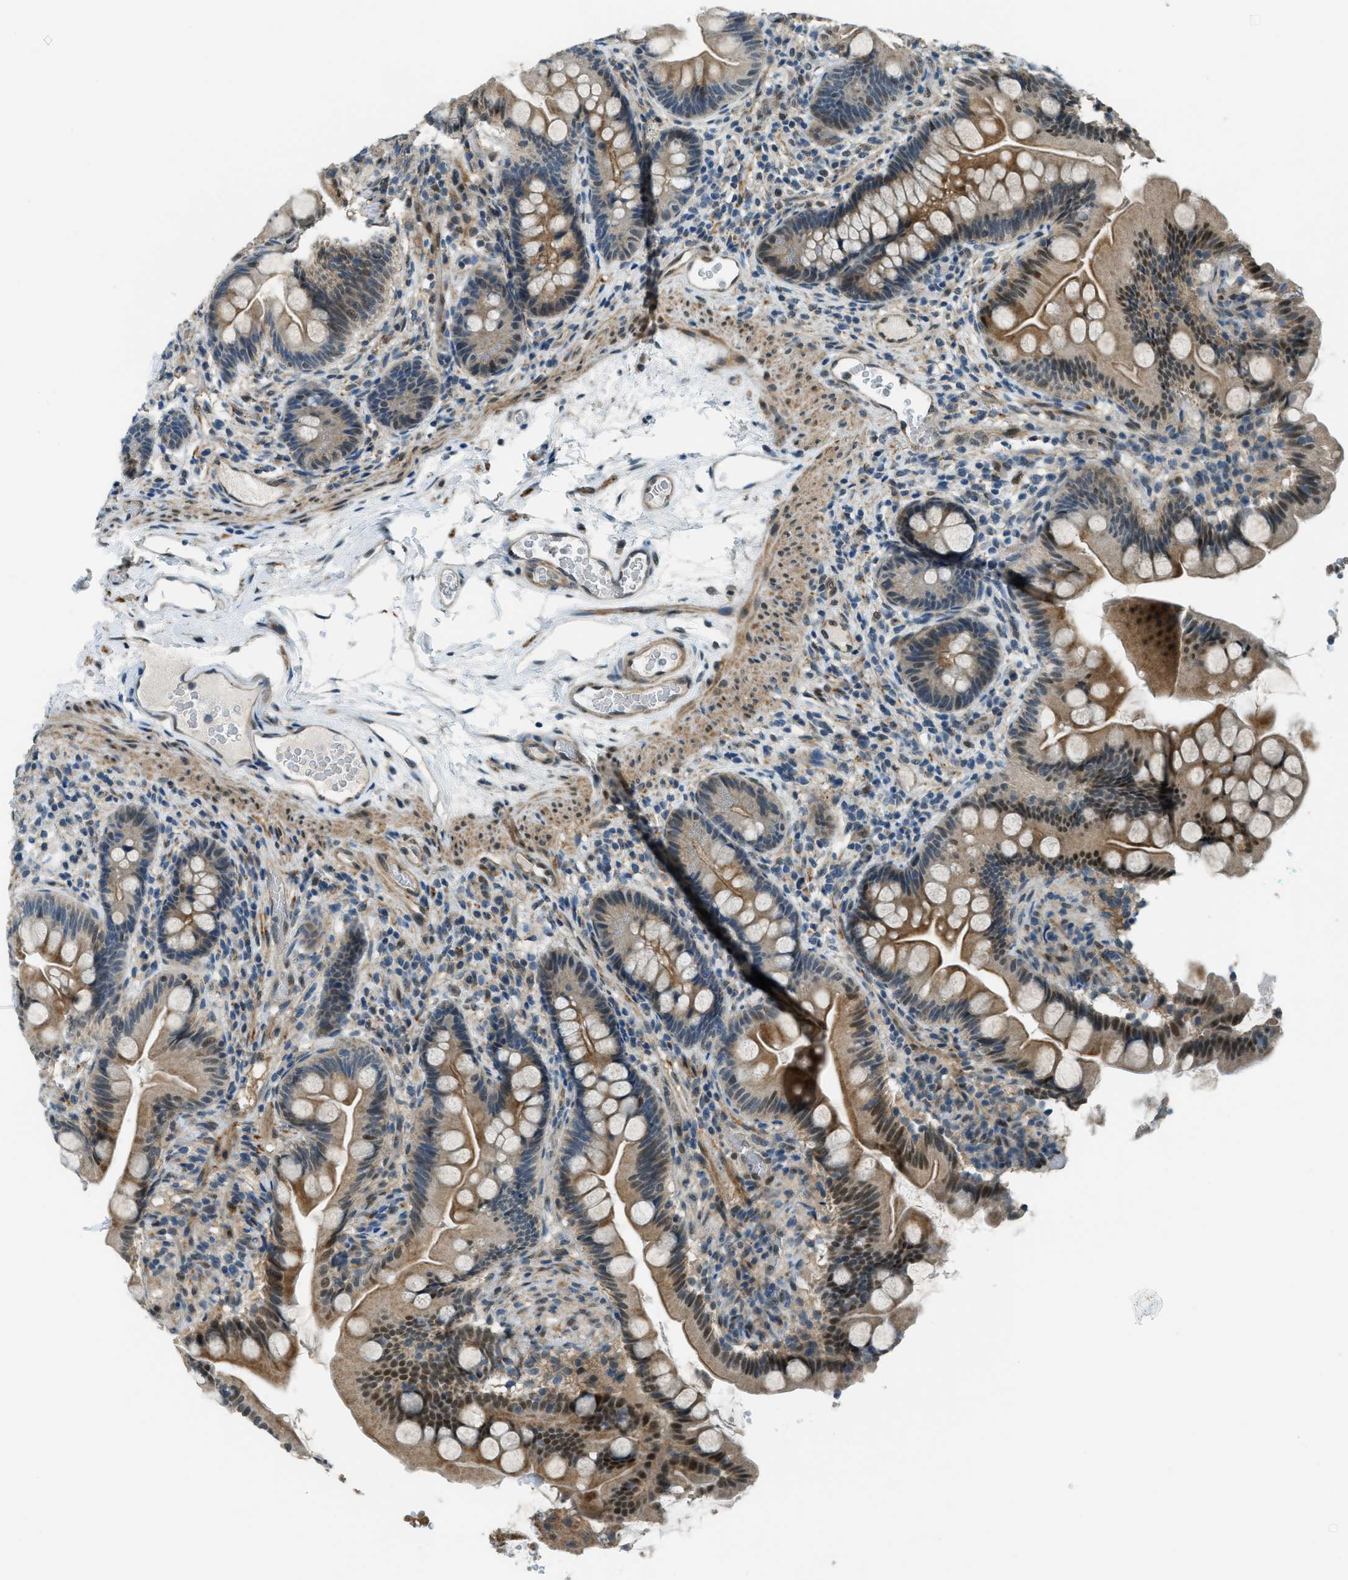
{"staining": {"intensity": "moderate", "quantity": ">75%", "location": "cytoplasmic/membranous,nuclear"}, "tissue": "small intestine", "cell_type": "Glandular cells", "image_type": "normal", "snomed": [{"axis": "morphology", "description": "Normal tissue, NOS"}, {"axis": "topography", "description": "Small intestine"}], "caption": "This image reveals immunohistochemistry staining of benign small intestine, with medium moderate cytoplasmic/membranous,nuclear positivity in about >75% of glandular cells.", "gene": "NPEPL1", "patient": {"sex": "female", "age": 56}}